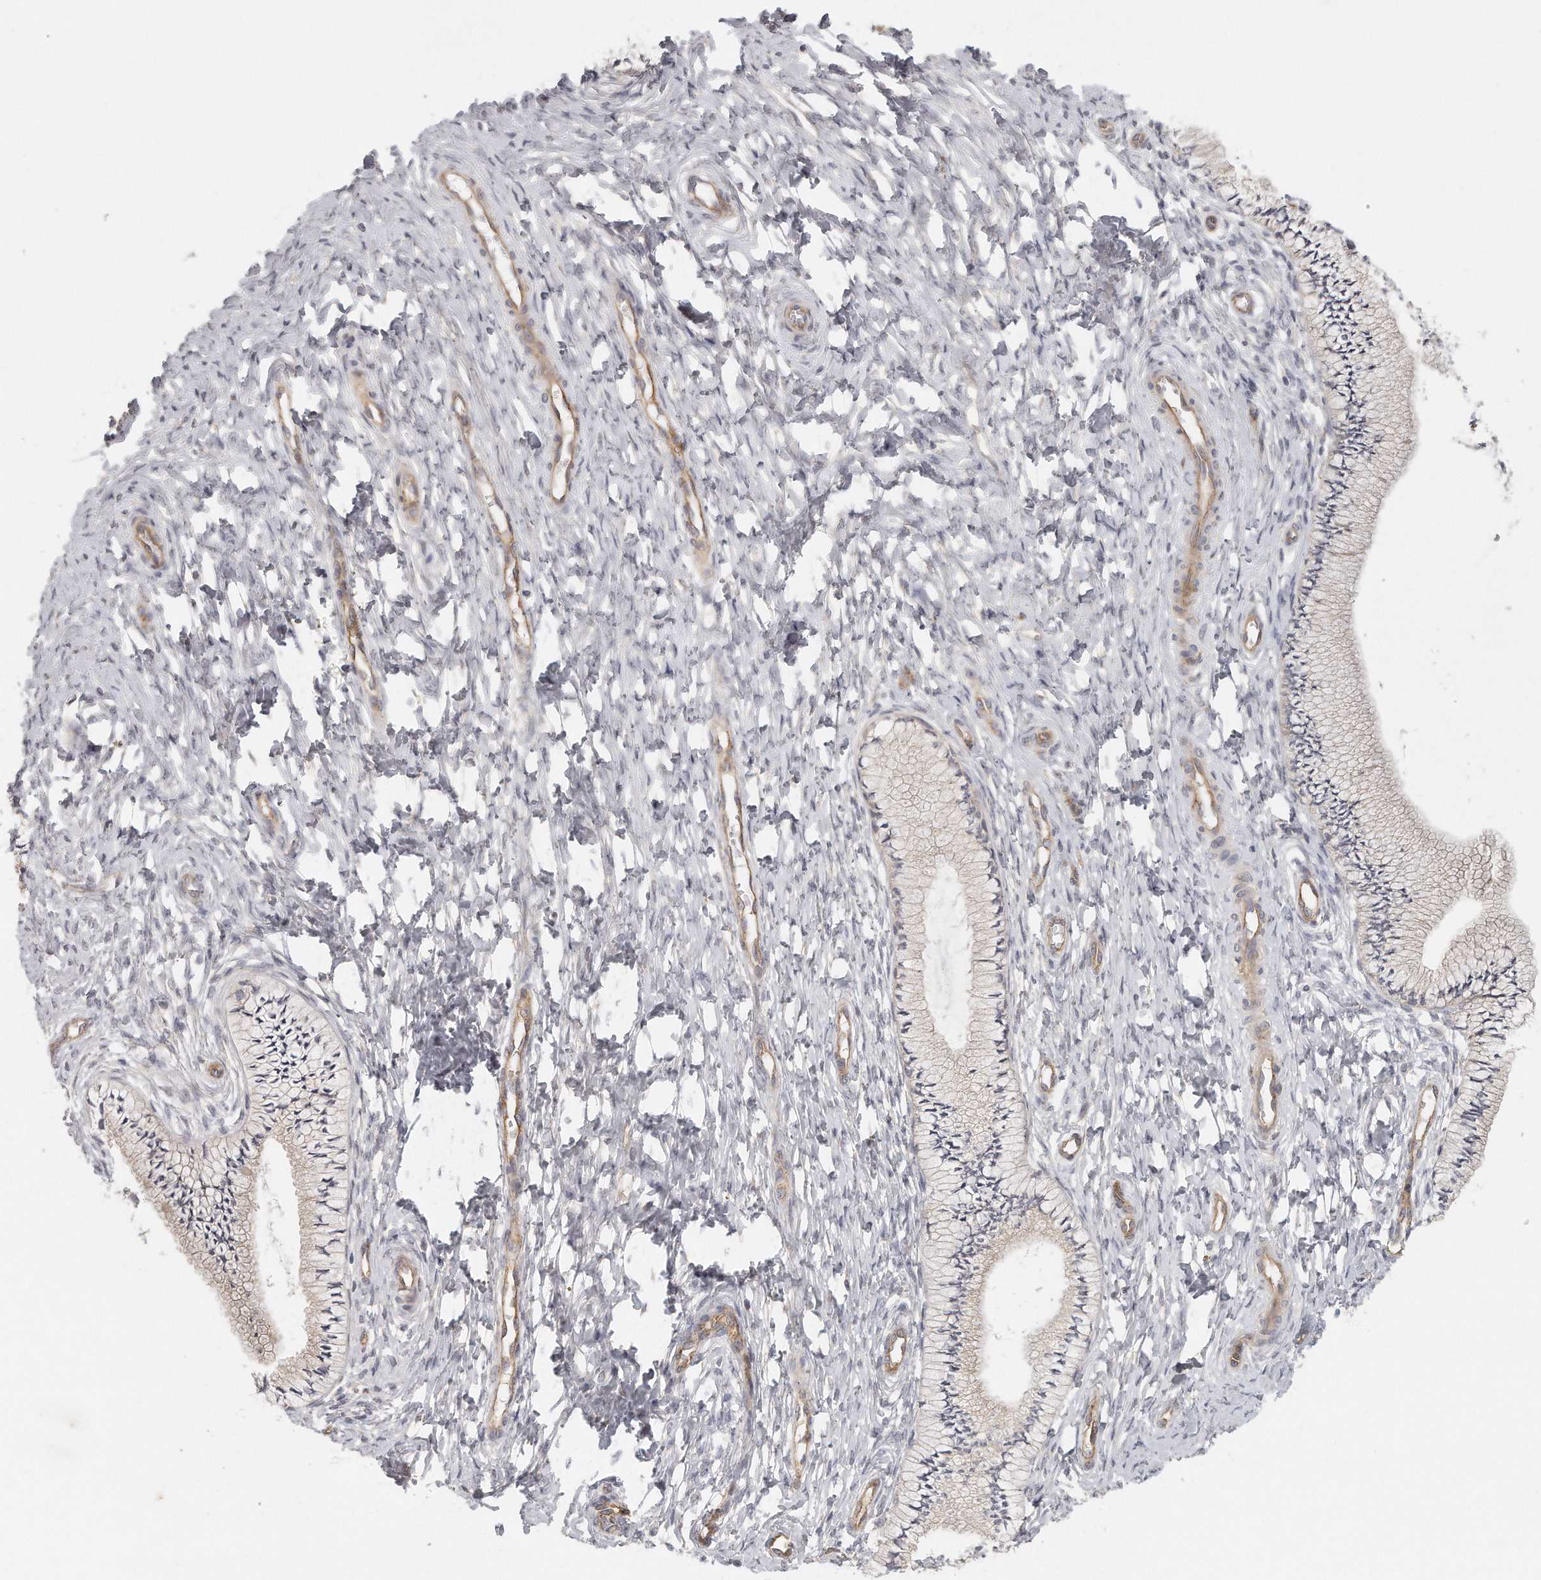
{"staining": {"intensity": "negative", "quantity": "none", "location": "none"}, "tissue": "cervix", "cell_type": "Glandular cells", "image_type": "normal", "snomed": [{"axis": "morphology", "description": "Normal tissue, NOS"}, {"axis": "topography", "description": "Cervix"}], "caption": "Immunohistochemistry of benign cervix demonstrates no positivity in glandular cells. The staining is performed using DAB (3,3'-diaminobenzidine) brown chromogen with nuclei counter-stained in using hematoxylin.", "gene": "MTERF4", "patient": {"sex": "female", "age": 36}}